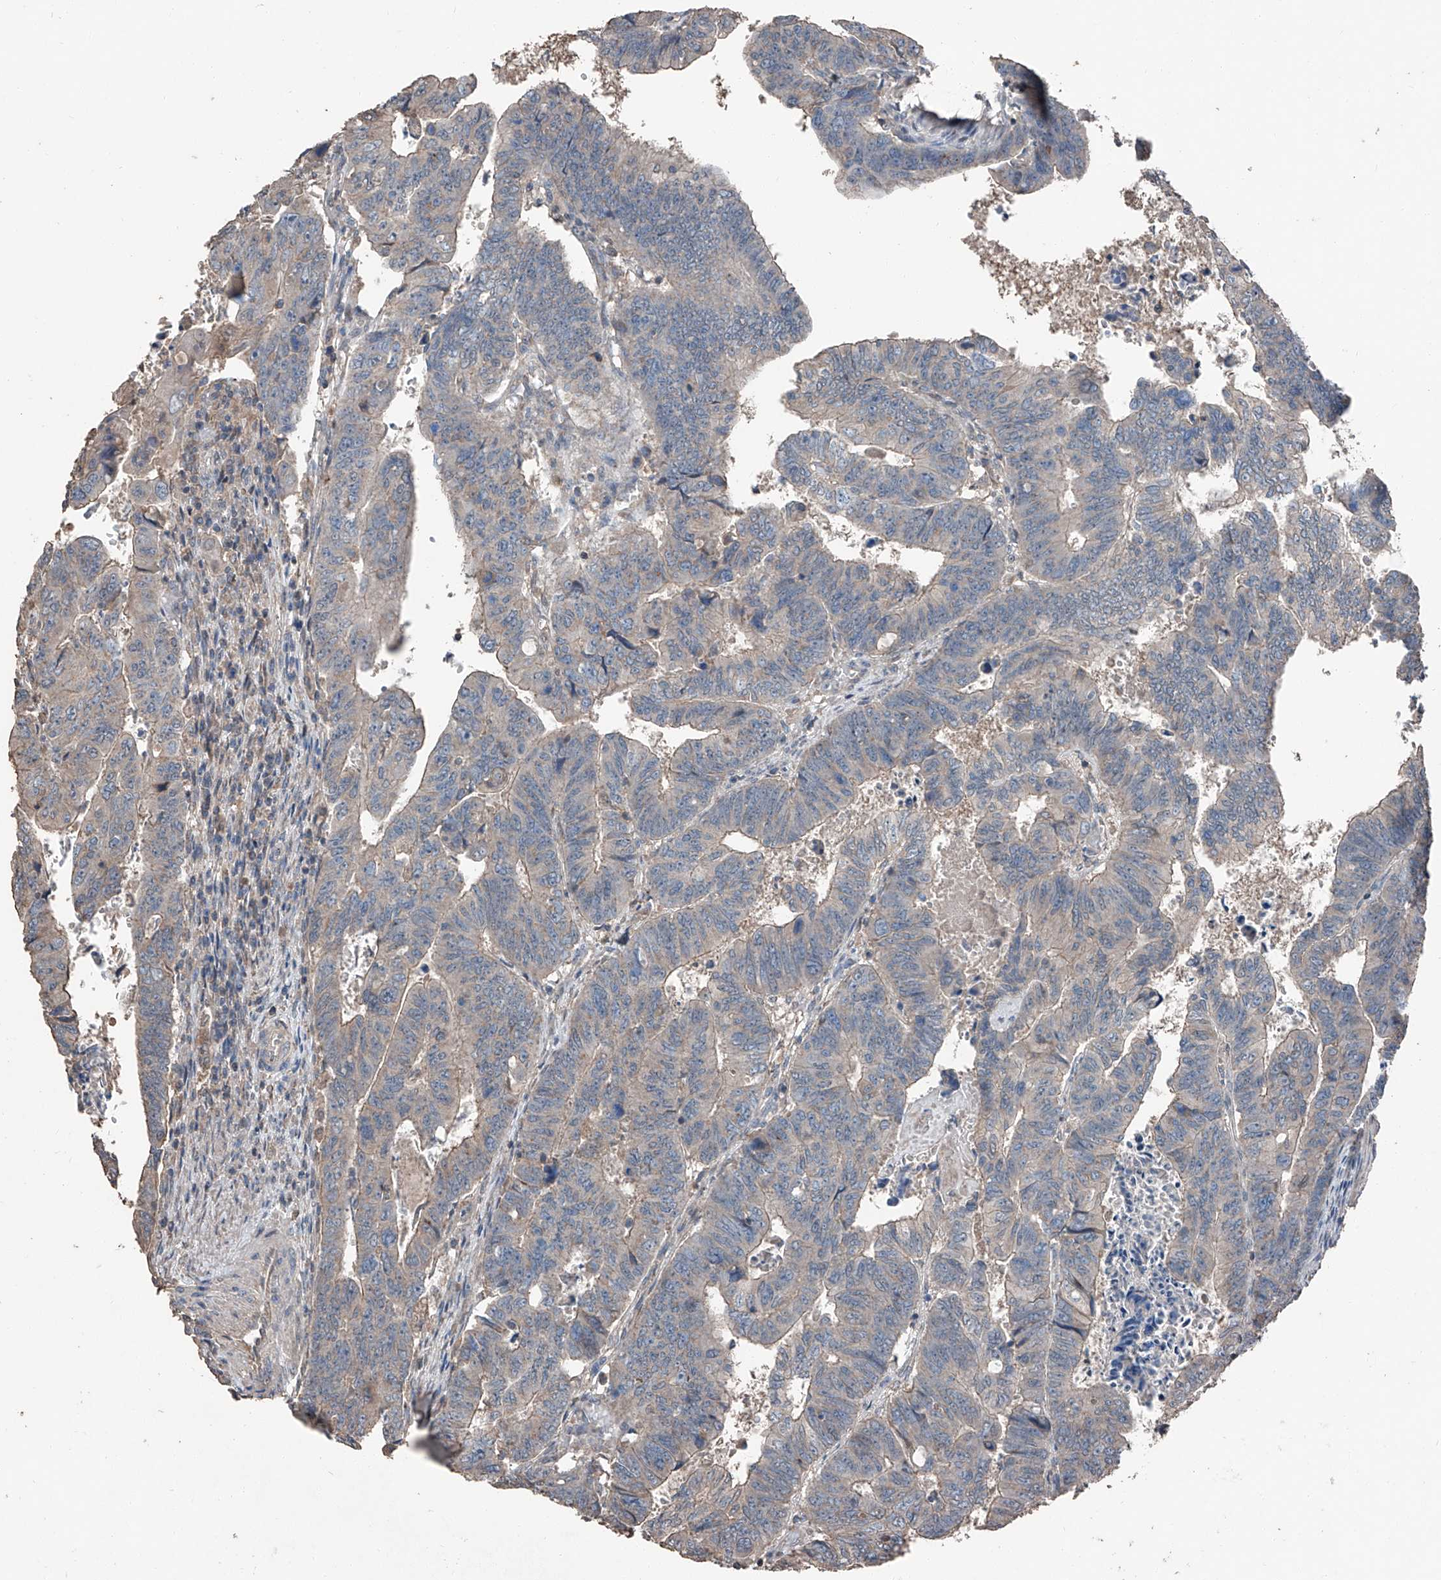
{"staining": {"intensity": "weak", "quantity": "25%-75%", "location": "cytoplasmic/membranous"}, "tissue": "colorectal cancer", "cell_type": "Tumor cells", "image_type": "cancer", "snomed": [{"axis": "morphology", "description": "Normal tissue, NOS"}, {"axis": "morphology", "description": "Adenocarcinoma, NOS"}, {"axis": "topography", "description": "Rectum"}], "caption": "Human colorectal cancer (adenocarcinoma) stained with a protein marker demonstrates weak staining in tumor cells.", "gene": "MAMLD1", "patient": {"sex": "female", "age": 65}}